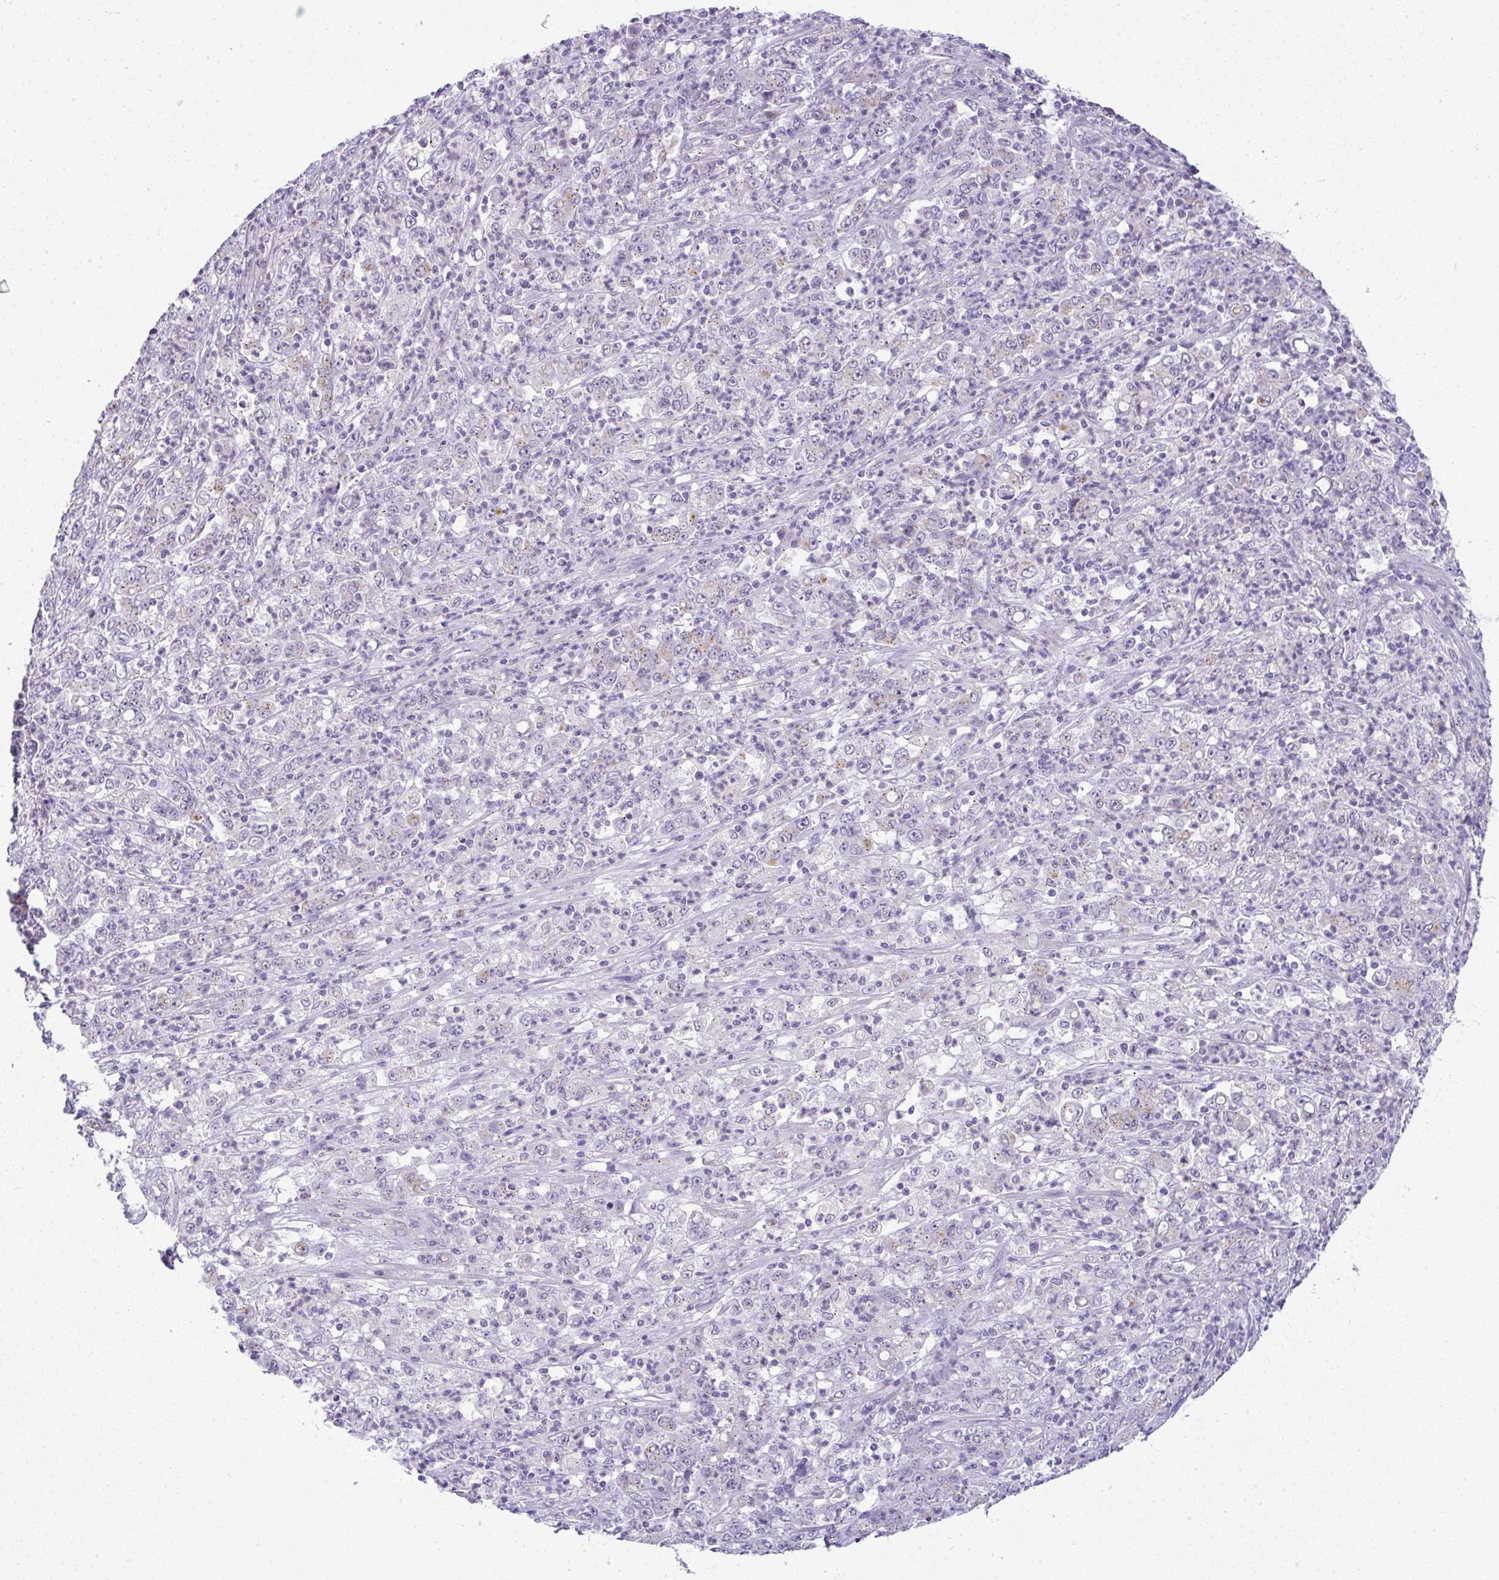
{"staining": {"intensity": "negative", "quantity": "none", "location": "none"}, "tissue": "stomach cancer", "cell_type": "Tumor cells", "image_type": "cancer", "snomed": [{"axis": "morphology", "description": "Adenocarcinoma, NOS"}, {"axis": "topography", "description": "Stomach, lower"}], "caption": "This is a histopathology image of IHC staining of adenocarcinoma (stomach), which shows no positivity in tumor cells.", "gene": "FAM177A1", "patient": {"sex": "female", "age": 71}}